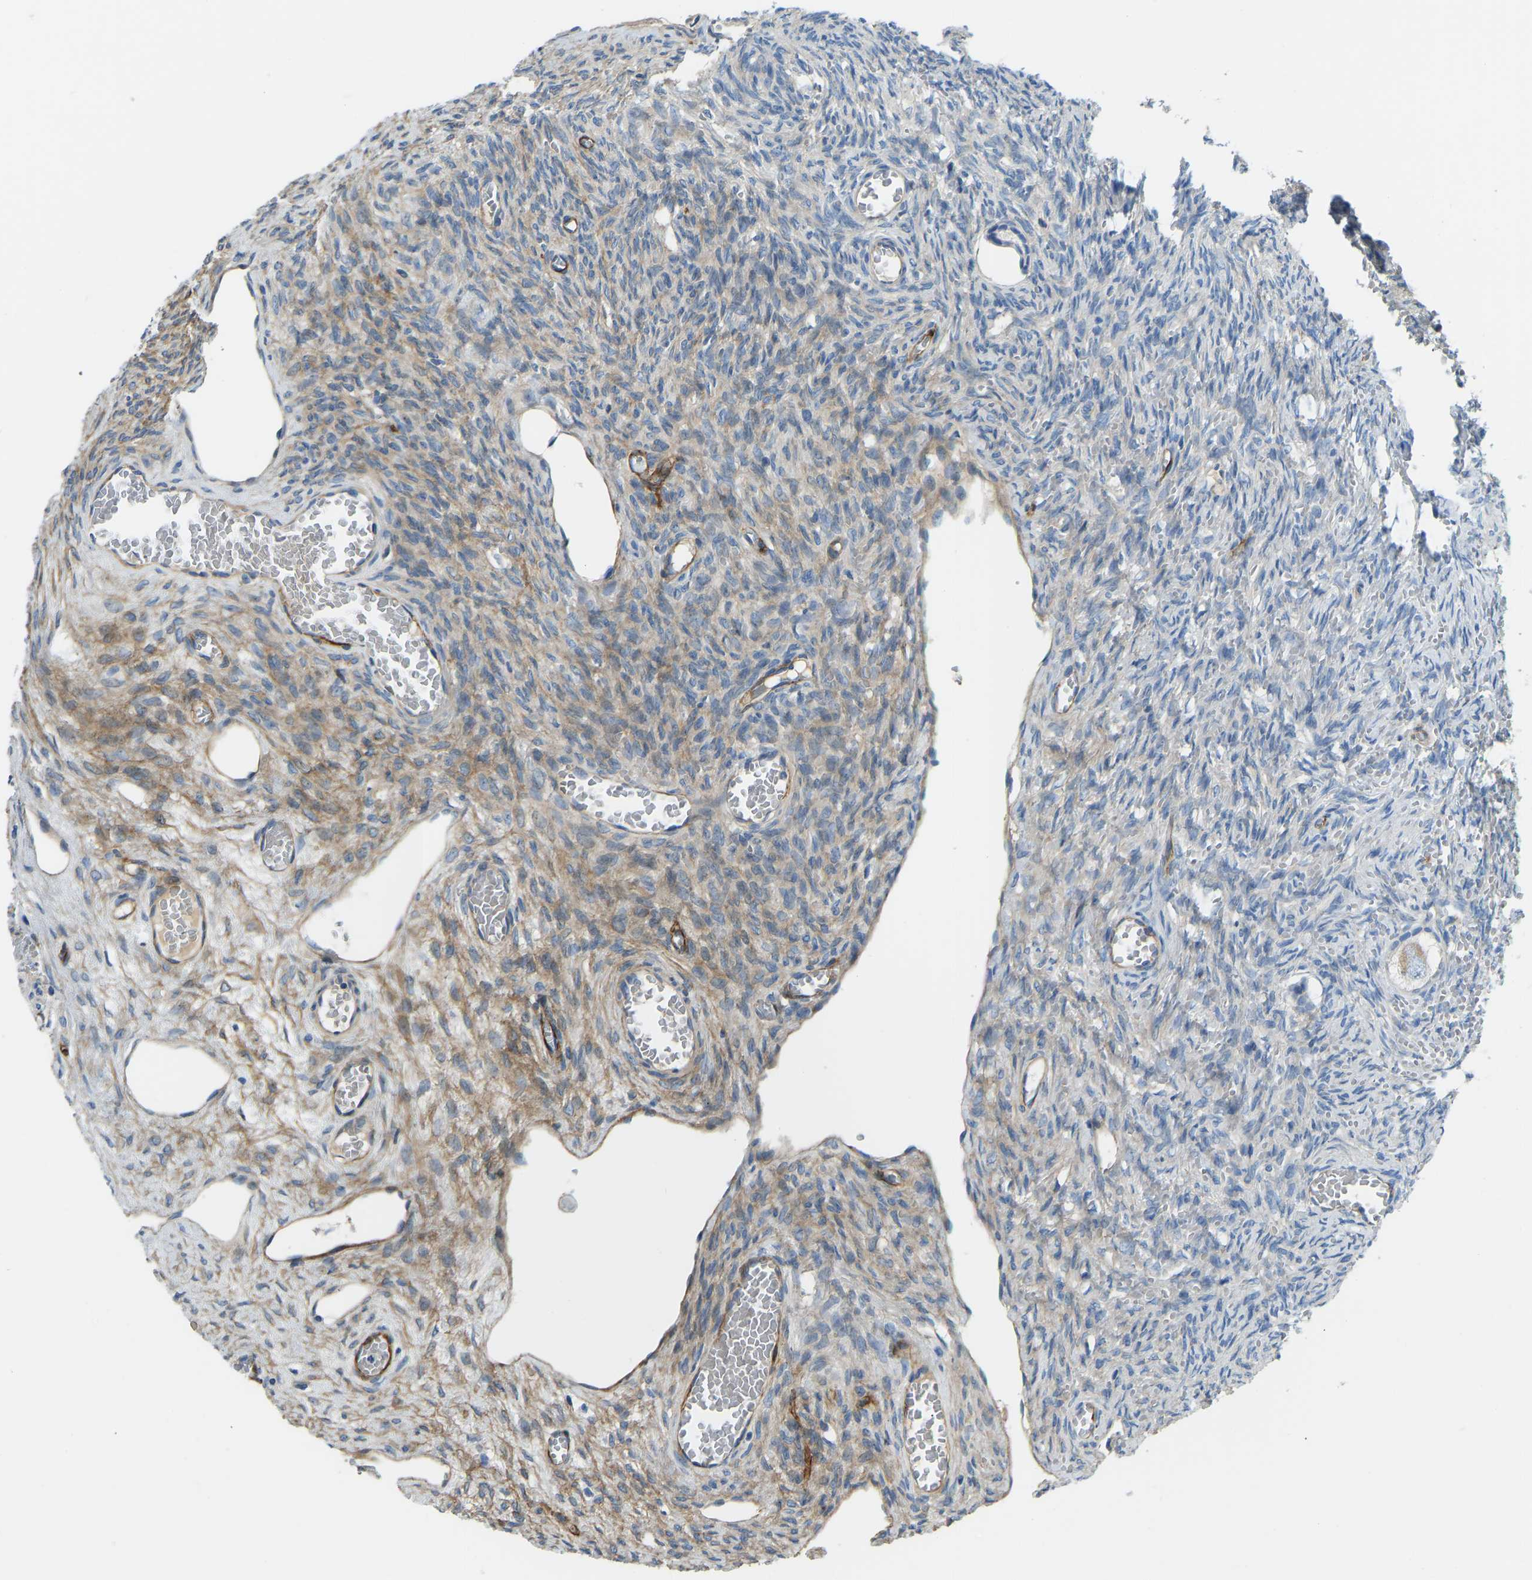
{"staining": {"intensity": "negative", "quantity": "none", "location": "none"}, "tissue": "ovary", "cell_type": "Follicle cells", "image_type": "normal", "snomed": [{"axis": "morphology", "description": "Normal tissue, NOS"}, {"axis": "topography", "description": "Ovary"}], "caption": "High power microscopy photomicrograph of an IHC image of normal ovary, revealing no significant positivity in follicle cells.", "gene": "COL15A1", "patient": {"sex": "female", "age": 27}}